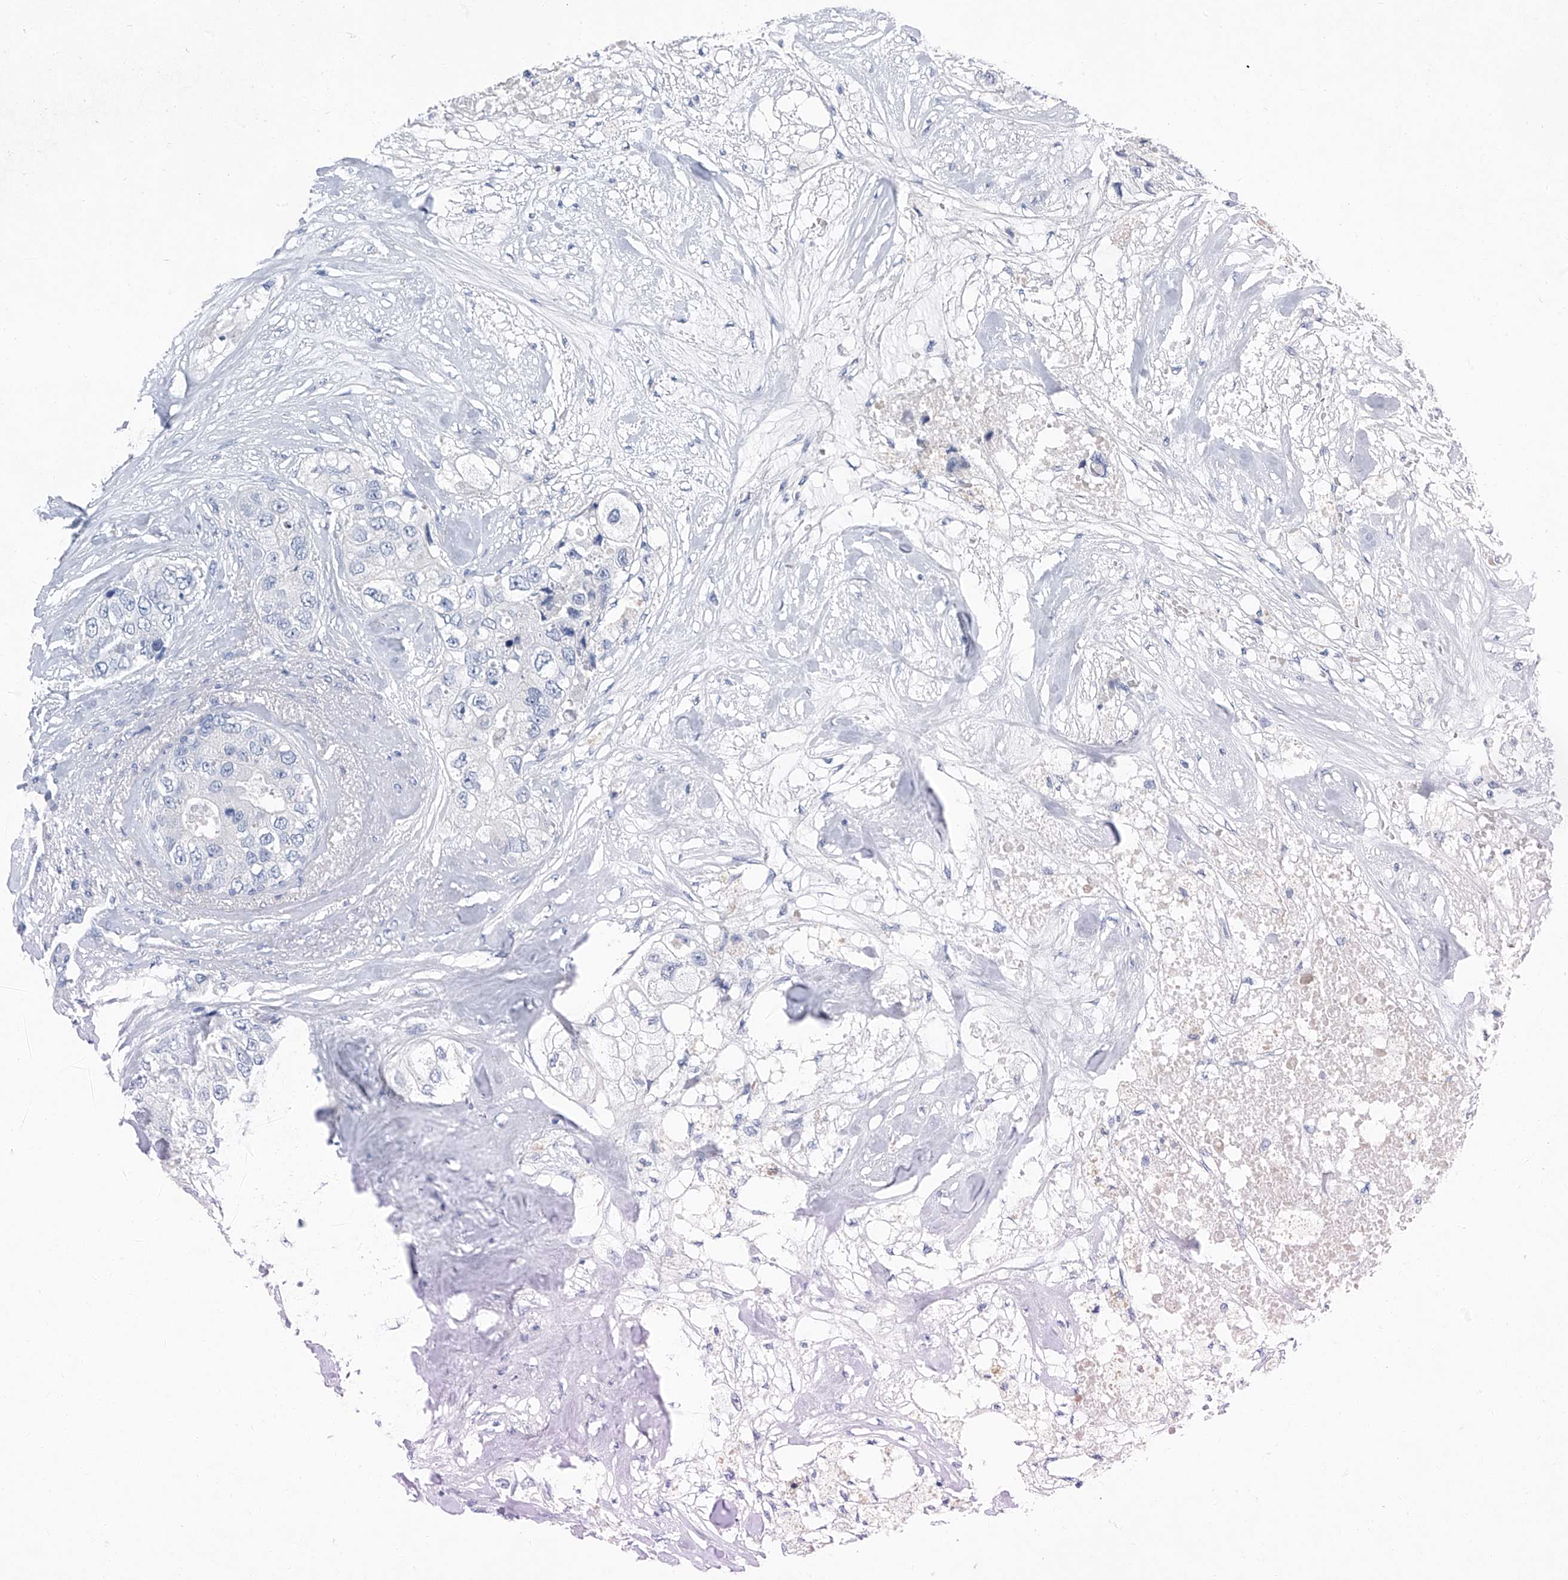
{"staining": {"intensity": "negative", "quantity": "none", "location": "none"}, "tissue": "breast cancer", "cell_type": "Tumor cells", "image_type": "cancer", "snomed": [{"axis": "morphology", "description": "Duct carcinoma"}, {"axis": "topography", "description": "Breast"}], "caption": "This is a photomicrograph of IHC staining of breast cancer, which shows no positivity in tumor cells.", "gene": "CYP2A7", "patient": {"sex": "female", "age": 62}}